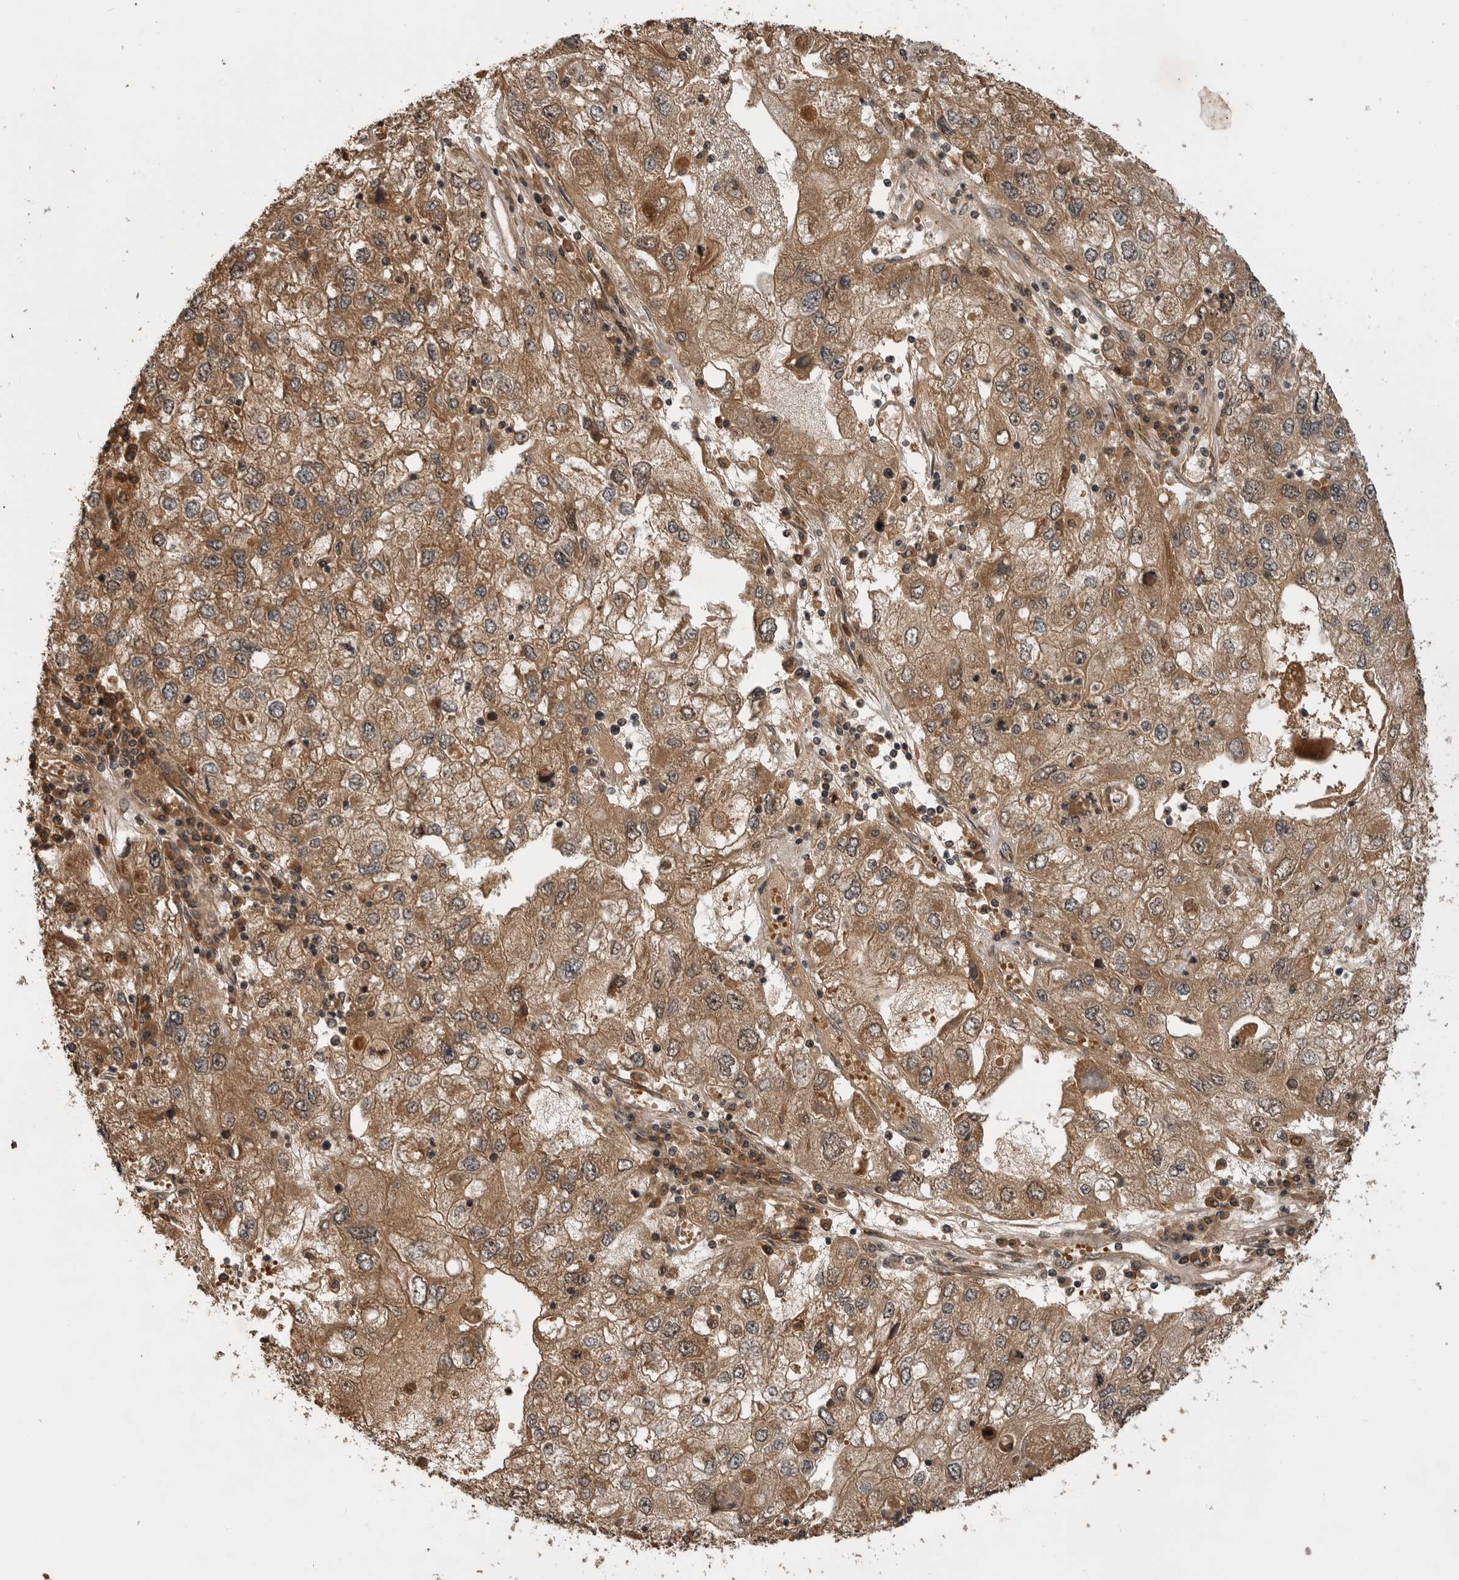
{"staining": {"intensity": "moderate", "quantity": ">75%", "location": "cytoplasmic/membranous"}, "tissue": "endometrial cancer", "cell_type": "Tumor cells", "image_type": "cancer", "snomed": [{"axis": "morphology", "description": "Adenocarcinoma, NOS"}, {"axis": "topography", "description": "Endometrium"}], "caption": "Protein analysis of adenocarcinoma (endometrial) tissue exhibits moderate cytoplasmic/membranous positivity in approximately >75% of tumor cells.", "gene": "AKAP7", "patient": {"sex": "female", "age": 49}}